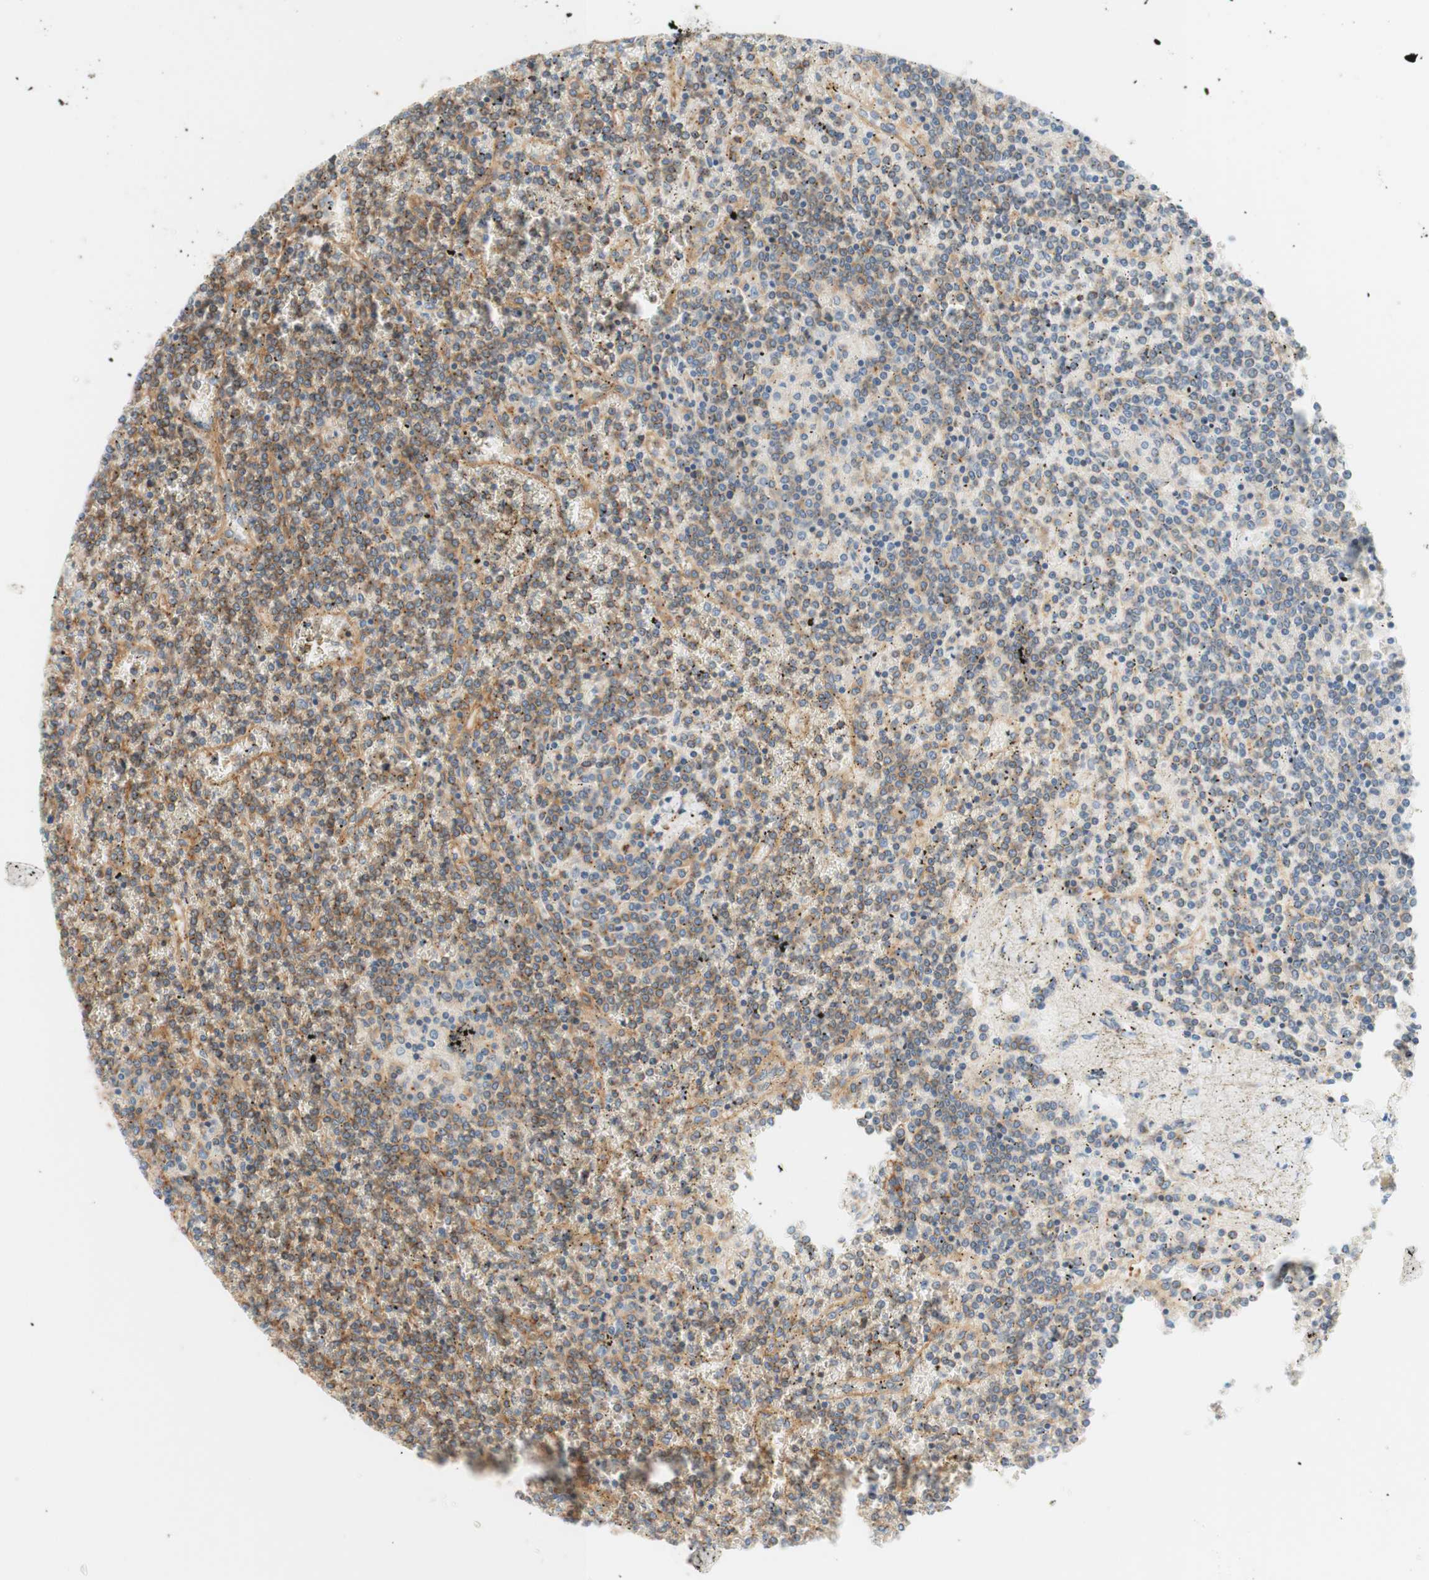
{"staining": {"intensity": "moderate", "quantity": "25%-75%", "location": "cytoplasmic/membranous"}, "tissue": "lymphoma", "cell_type": "Tumor cells", "image_type": "cancer", "snomed": [{"axis": "morphology", "description": "Malignant lymphoma, non-Hodgkin's type, Low grade"}, {"axis": "topography", "description": "Spleen"}], "caption": "Protein expression analysis of human lymphoma reveals moderate cytoplasmic/membranous staining in approximately 25%-75% of tumor cells.", "gene": "VPS26A", "patient": {"sex": "female", "age": 19}}